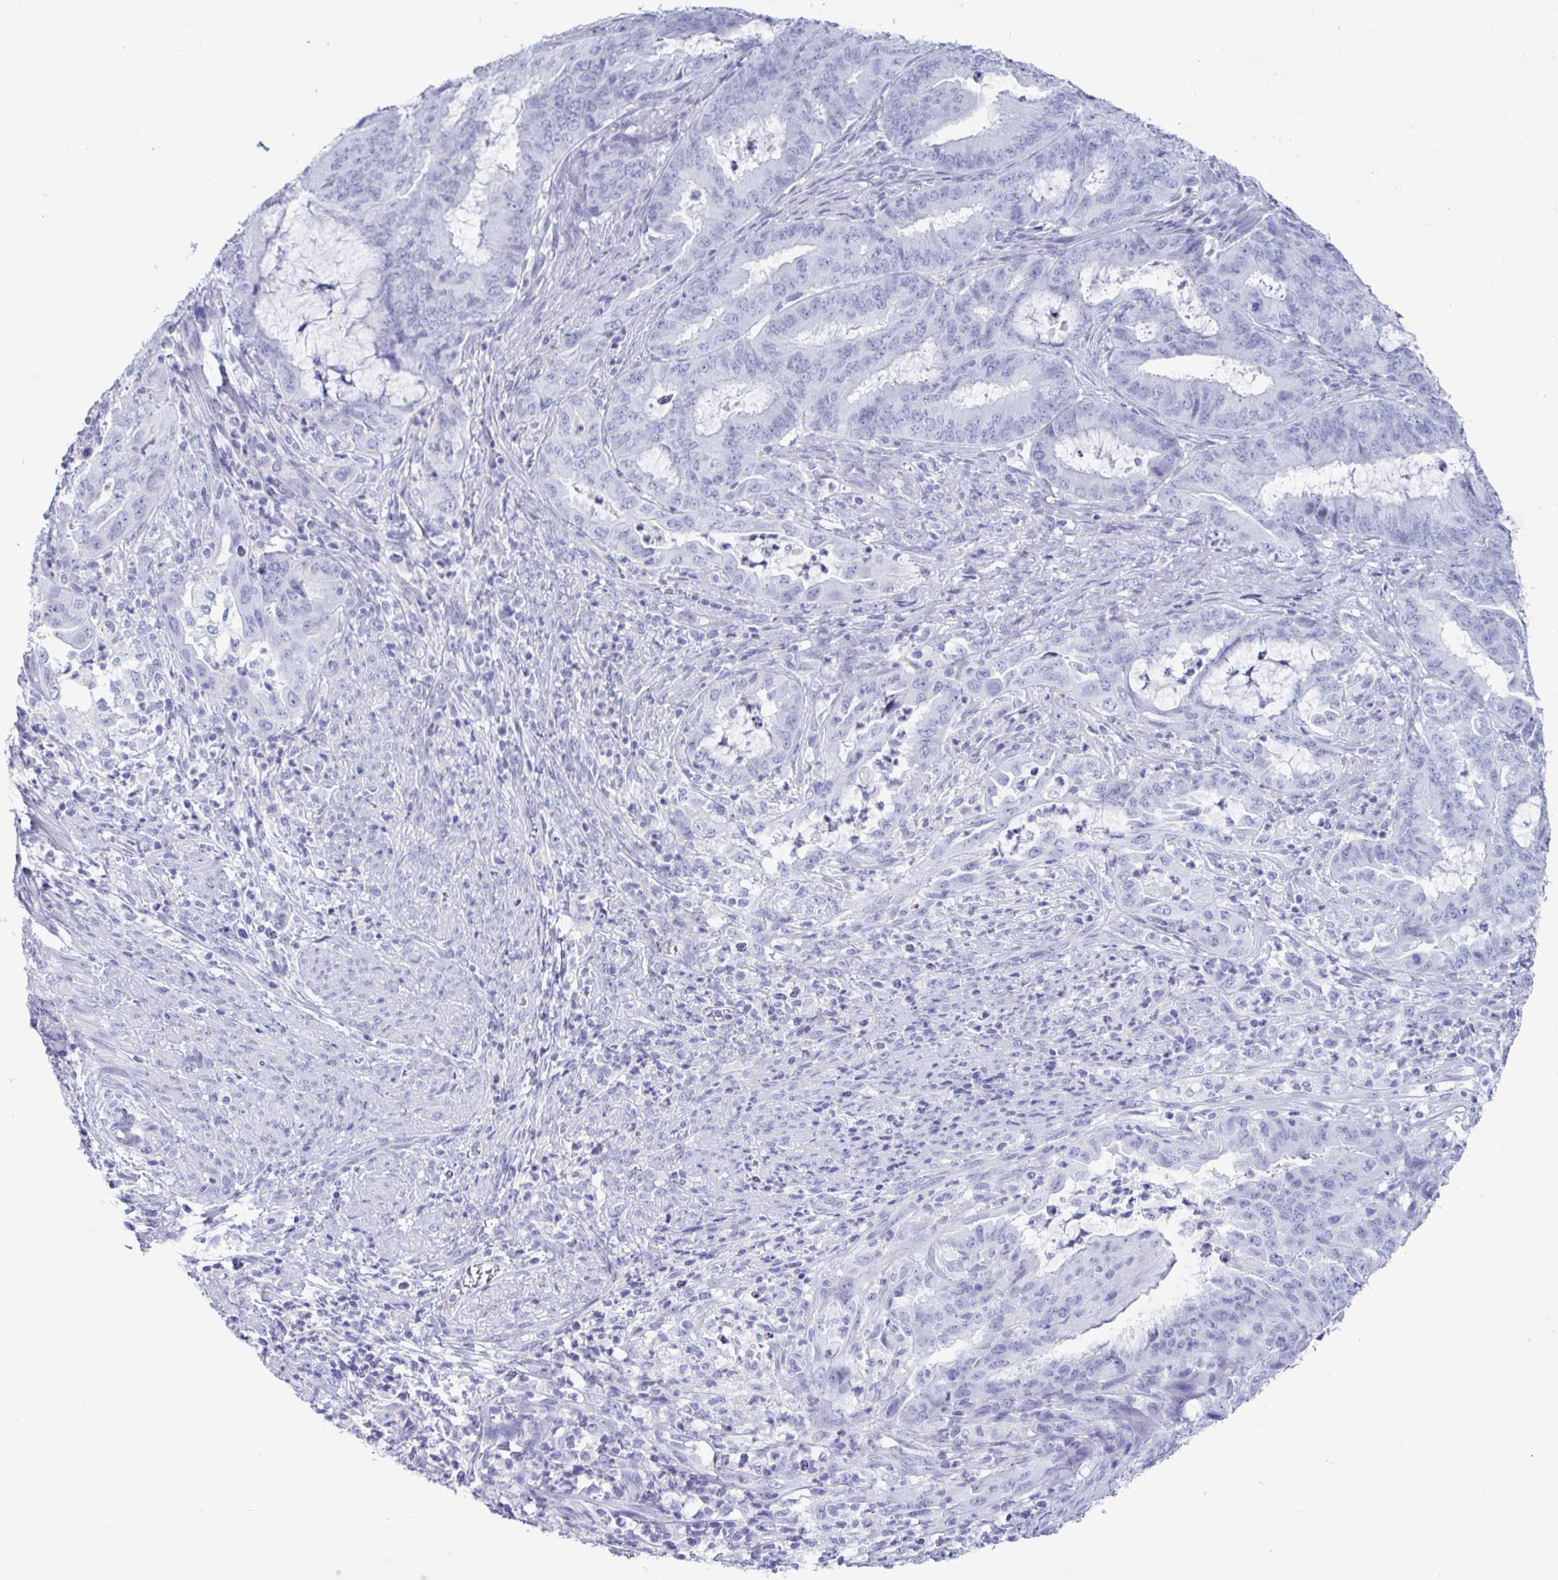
{"staining": {"intensity": "negative", "quantity": "none", "location": "none"}, "tissue": "endometrial cancer", "cell_type": "Tumor cells", "image_type": "cancer", "snomed": [{"axis": "morphology", "description": "Adenocarcinoma, NOS"}, {"axis": "topography", "description": "Endometrium"}], "caption": "Protein analysis of endometrial adenocarcinoma exhibits no significant expression in tumor cells.", "gene": "CDX4", "patient": {"sex": "female", "age": 51}}